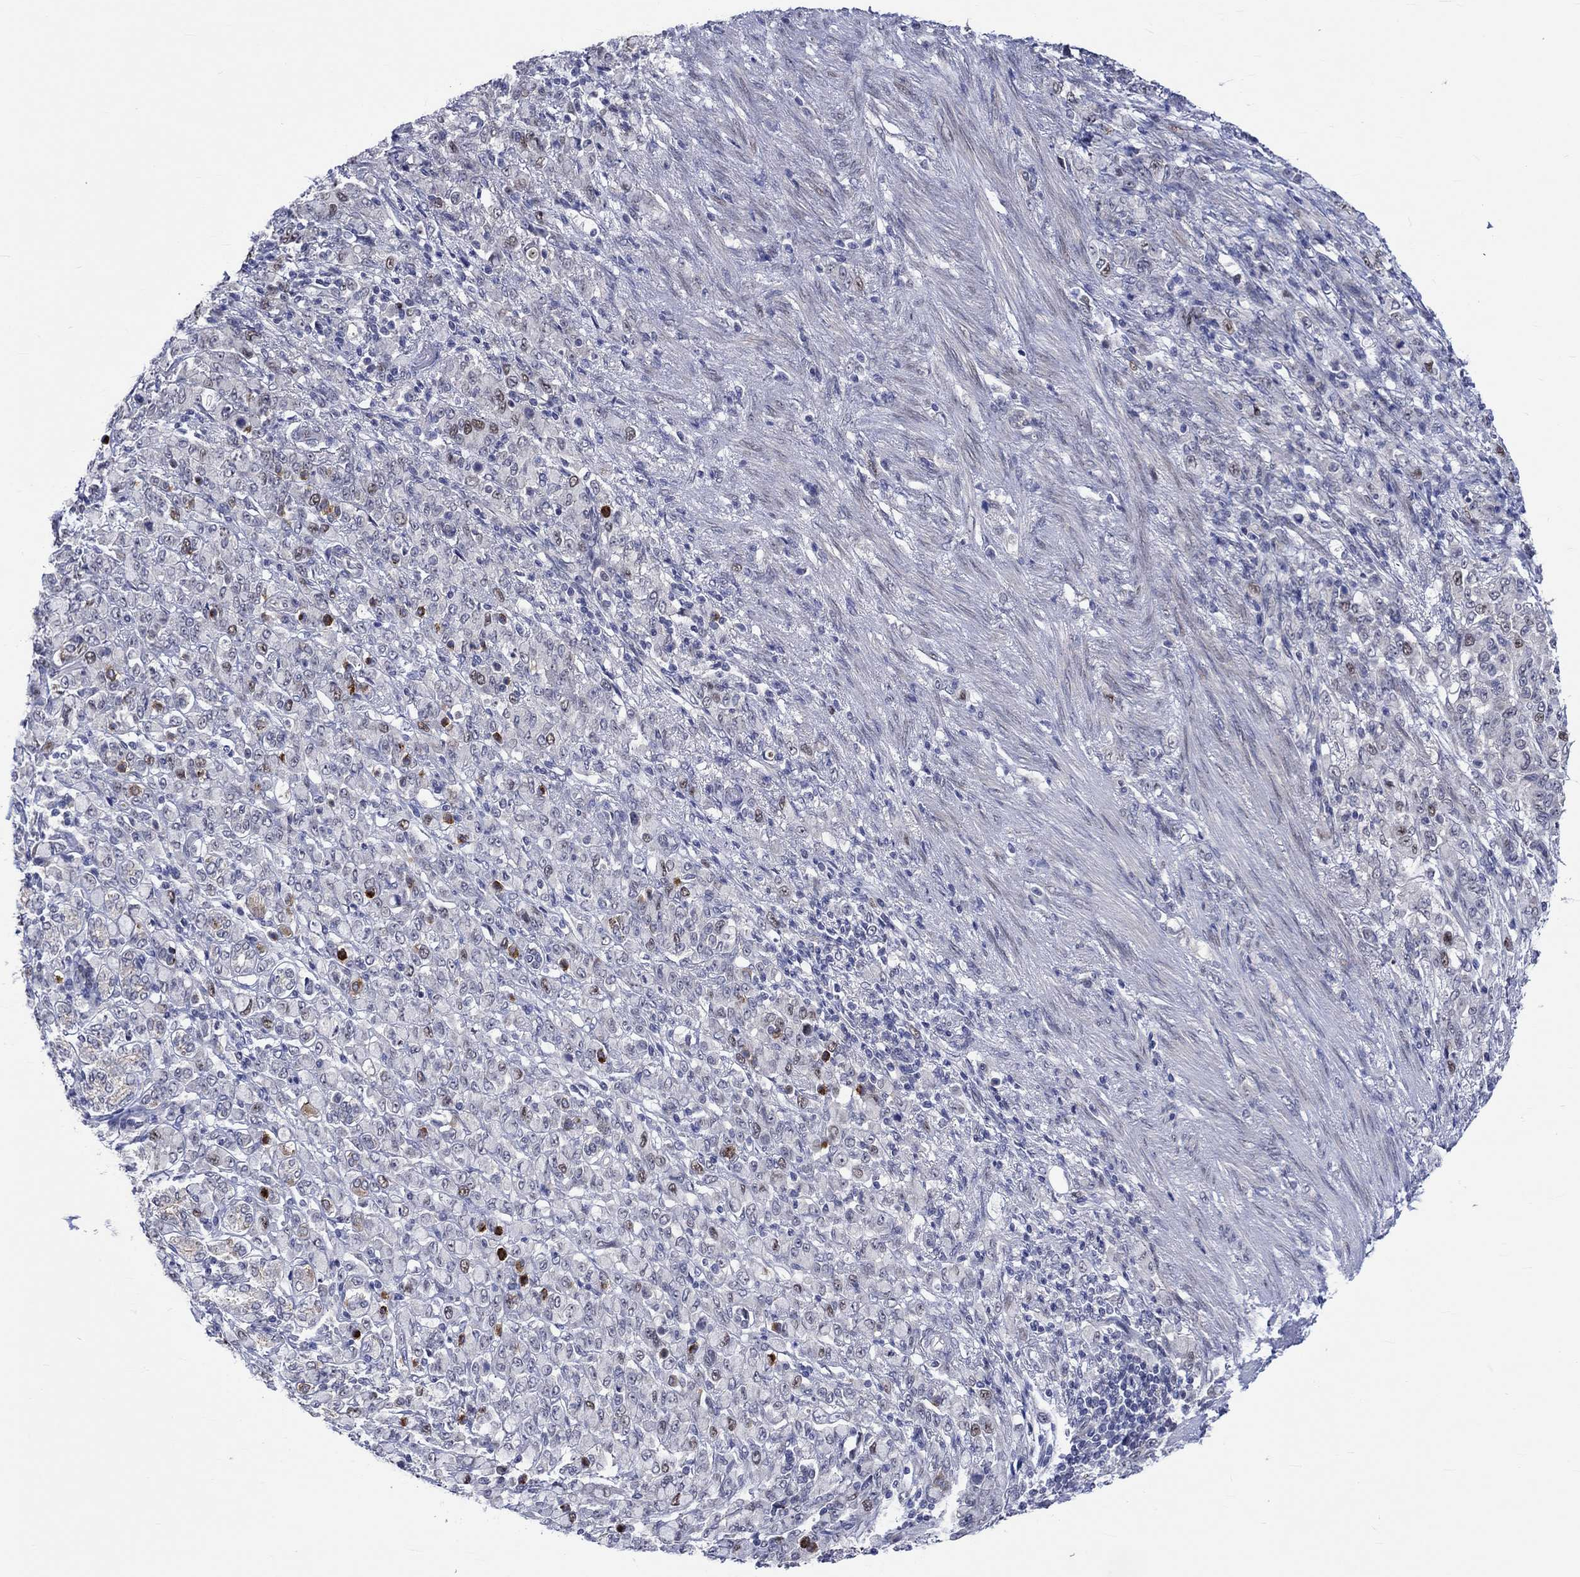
{"staining": {"intensity": "strong", "quantity": "<25%", "location": "nuclear"}, "tissue": "stomach cancer", "cell_type": "Tumor cells", "image_type": "cancer", "snomed": [{"axis": "morphology", "description": "Normal tissue, NOS"}, {"axis": "morphology", "description": "Adenocarcinoma, NOS"}, {"axis": "topography", "description": "Stomach"}], "caption": "There is medium levels of strong nuclear expression in tumor cells of stomach adenocarcinoma, as demonstrated by immunohistochemical staining (brown color).", "gene": "E2F8", "patient": {"sex": "female", "age": 79}}